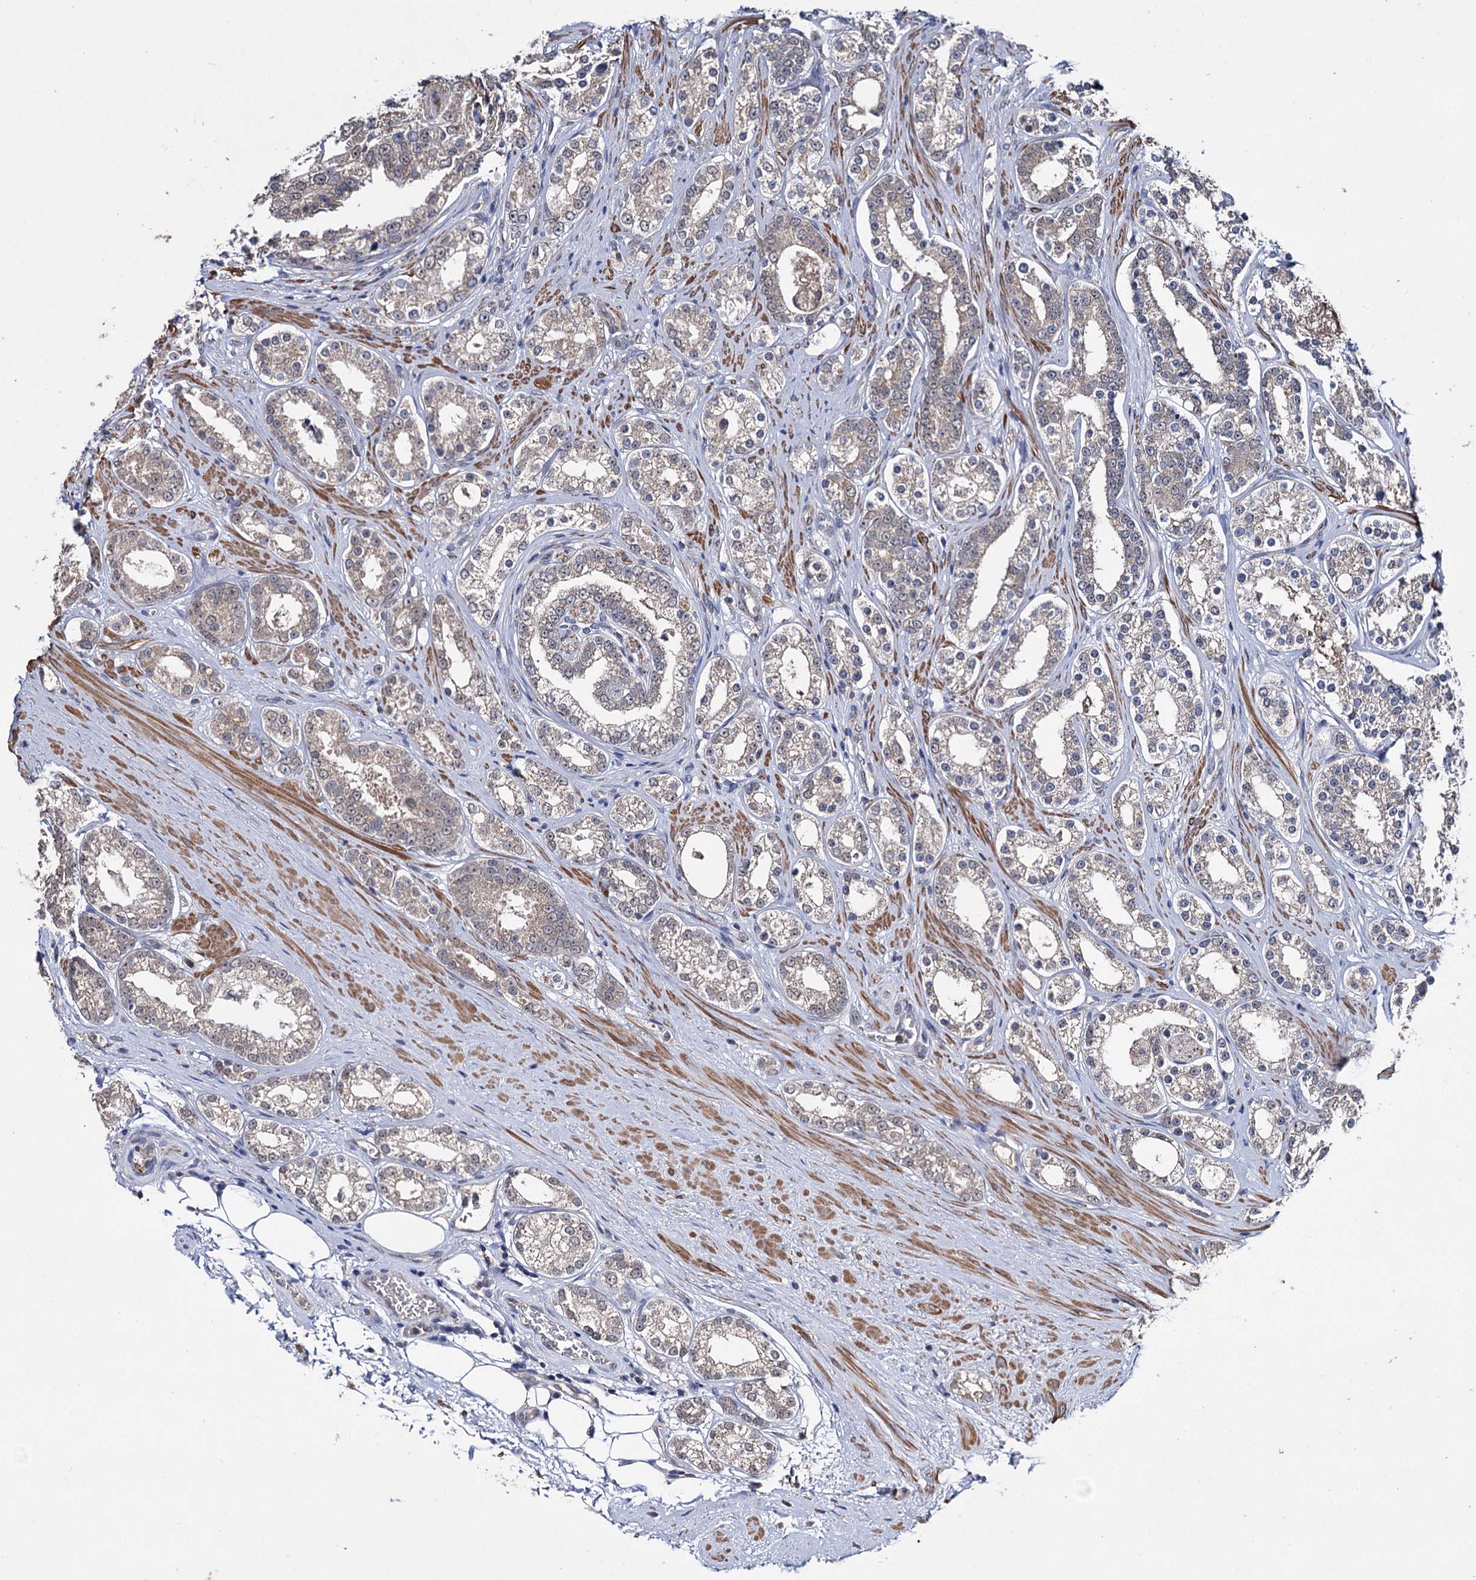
{"staining": {"intensity": "weak", "quantity": ">75%", "location": "cytoplasmic/membranous"}, "tissue": "prostate cancer", "cell_type": "Tumor cells", "image_type": "cancer", "snomed": [{"axis": "morphology", "description": "Normal tissue, NOS"}, {"axis": "morphology", "description": "Adenocarcinoma, High grade"}, {"axis": "topography", "description": "Prostate"}], "caption": "Brown immunohistochemical staining in human prostate cancer reveals weak cytoplasmic/membranous expression in approximately >75% of tumor cells.", "gene": "CLPB", "patient": {"sex": "male", "age": 83}}